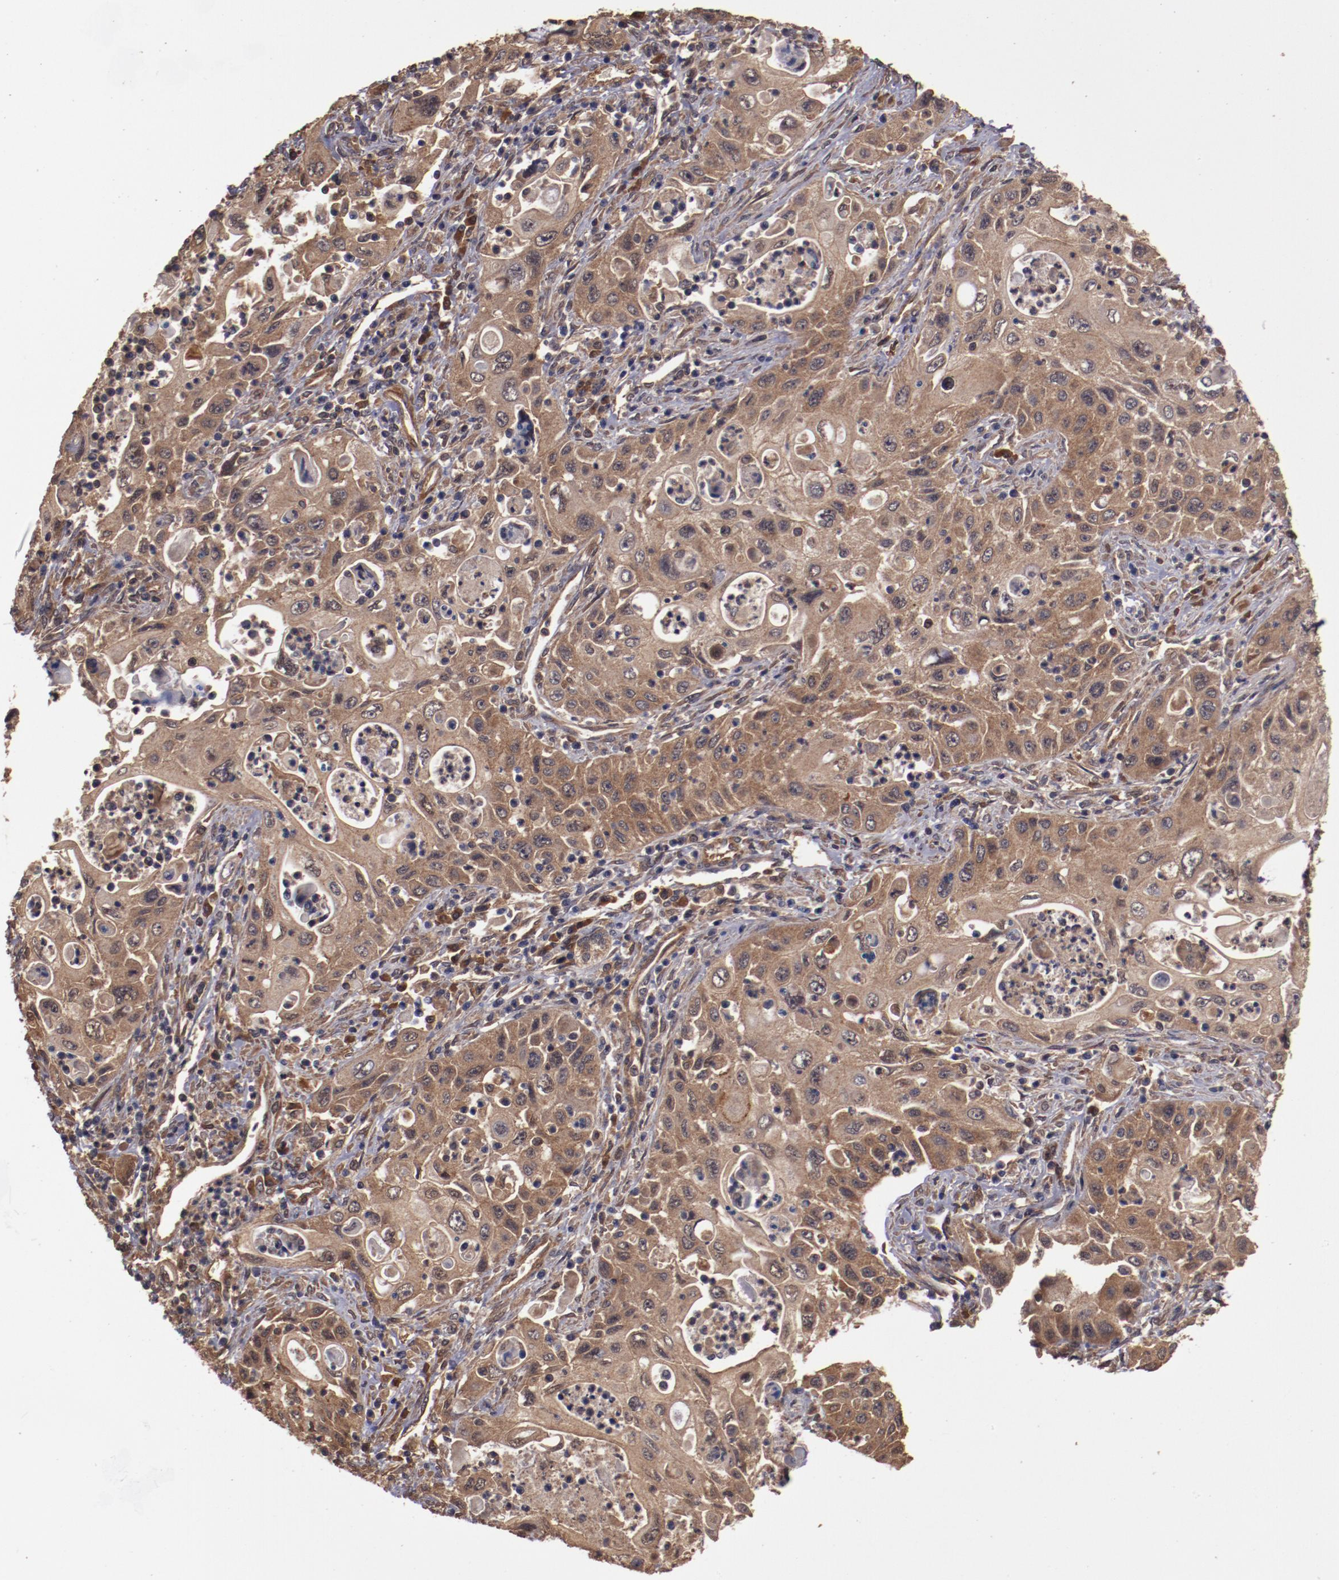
{"staining": {"intensity": "strong", "quantity": ">75%", "location": "cytoplasmic/membranous"}, "tissue": "pancreatic cancer", "cell_type": "Tumor cells", "image_type": "cancer", "snomed": [{"axis": "morphology", "description": "Adenocarcinoma, NOS"}, {"axis": "topography", "description": "Pancreas"}], "caption": "Protein expression analysis of pancreatic cancer (adenocarcinoma) reveals strong cytoplasmic/membranous expression in about >75% of tumor cells.", "gene": "TXNDC16", "patient": {"sex": "male", "age": 70}}